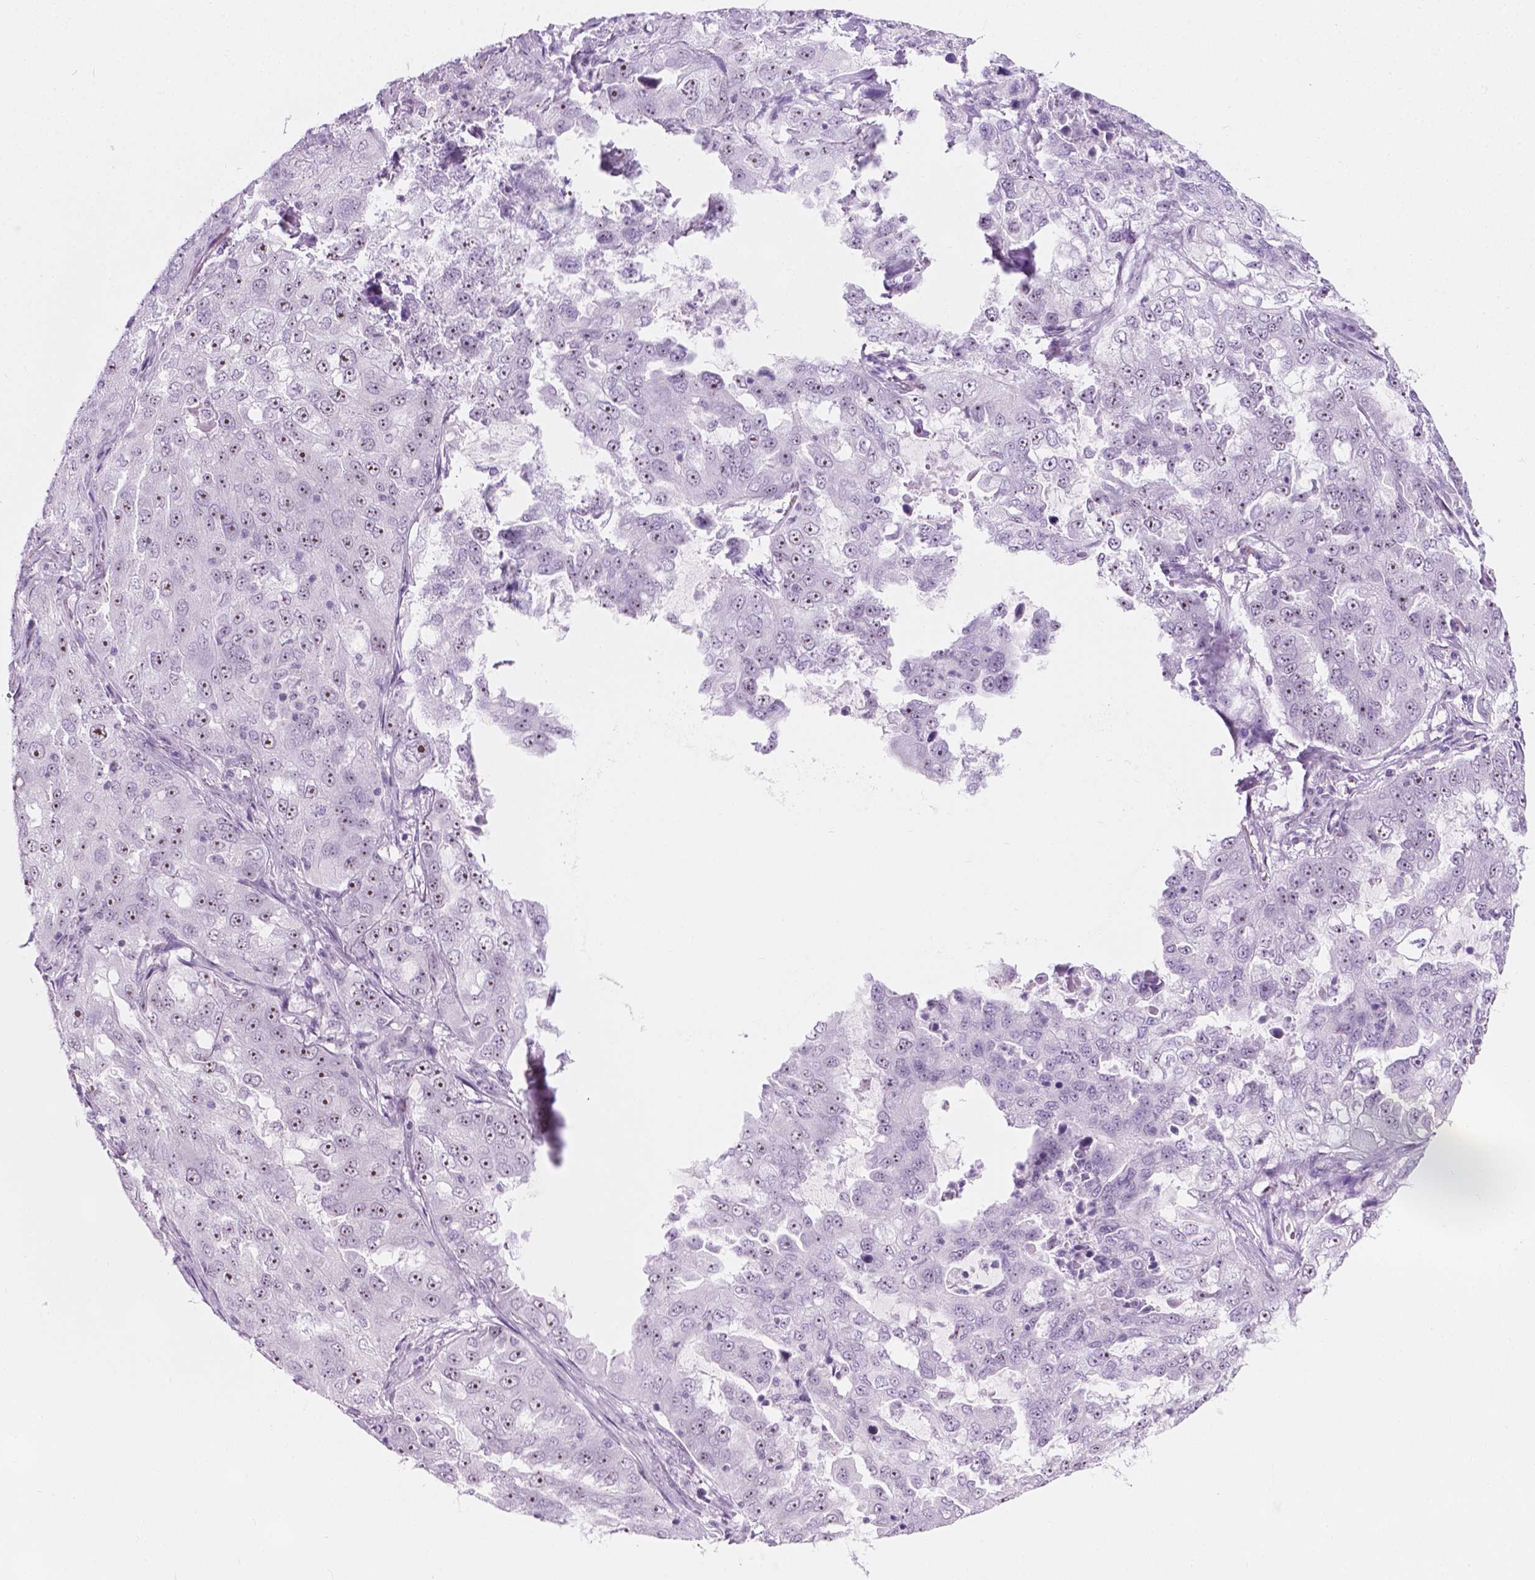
{"staining": {"intensity": "moderate", "quantity": "<25%", "location": "nuclear"}, "tissue": "lung cancer", "cell_type": "Tumor cells", "image_type": "cancer", "snomed": [{"axis": "morphology", "description": "Adenocarcinoma, NOS"}, {"axis": "topography", "description": "Lung"}], "caption": "A histopathology image of adenocarcinoma (lung) stained for a protein demonstrates moderate nuclear brown staining in tumor cells. Immunohistochemistry (ihc) stains the protein in brown and the nuclei are stained blue.", "gene": "NOL7", "patient": {"sex": "female", "age": 61}}